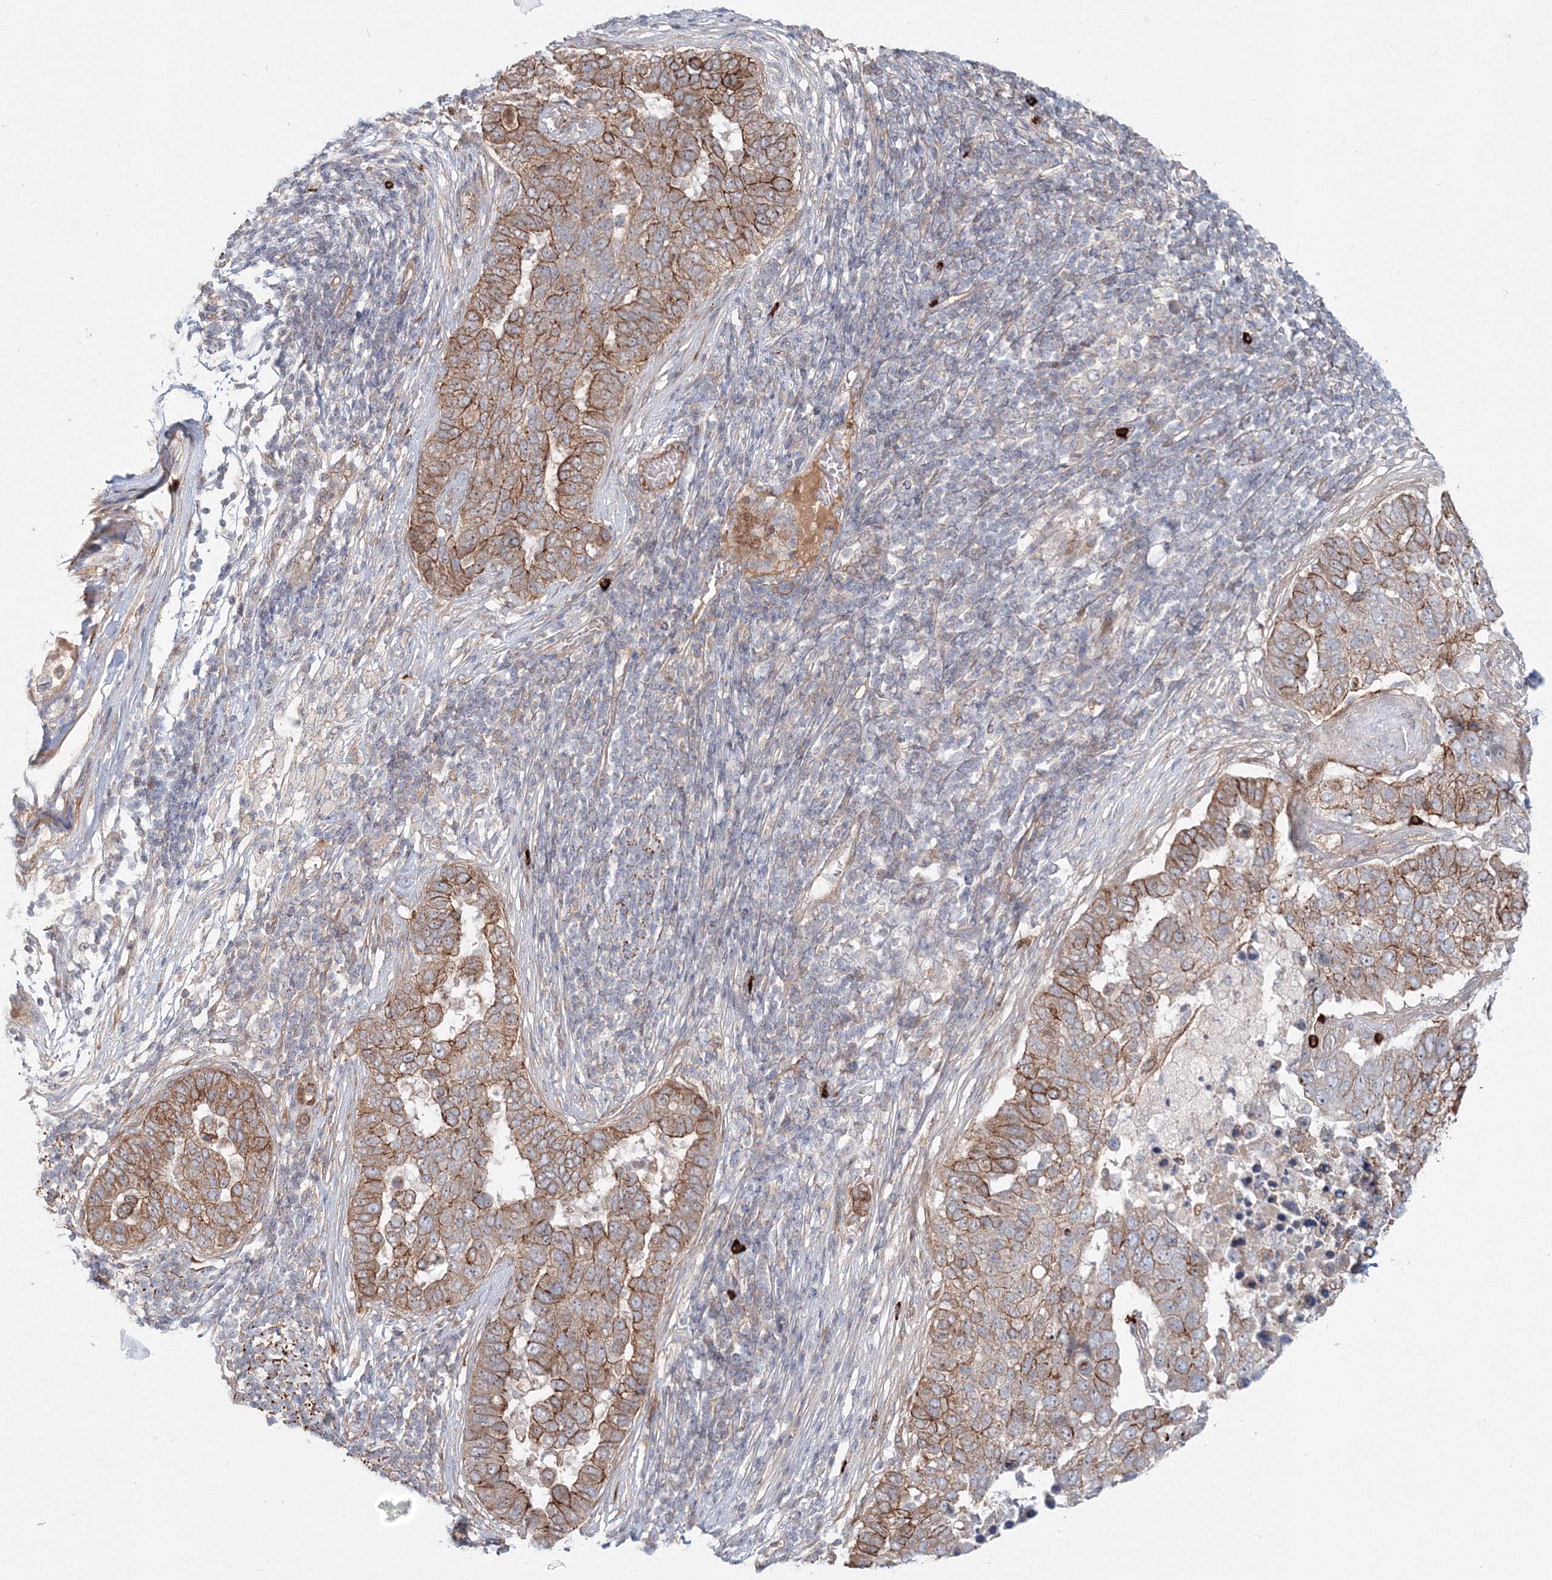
{"staining": {"intensity": "moderate", "quantity": ">75%", "location": "cytoplasmic/membranous"}, "tissue": "pancreatic cancer", "cell_type": "Tumor cells", "image_type": "cancer", "snomed": [{"axis": "morphology", "description": "Adenocarcinoma, NOS"}, {"axis": "topography", "description": "Pancreas"}], "caption": "This is an image of immunohistochemistry staining of adenocarcinoma (pancreatic), which shows moderate staining in the cytoplasmic/membranous of tumor cells.", "gene": "SH3PXD2A", "patient": {"sex": "female", "age": 61}}